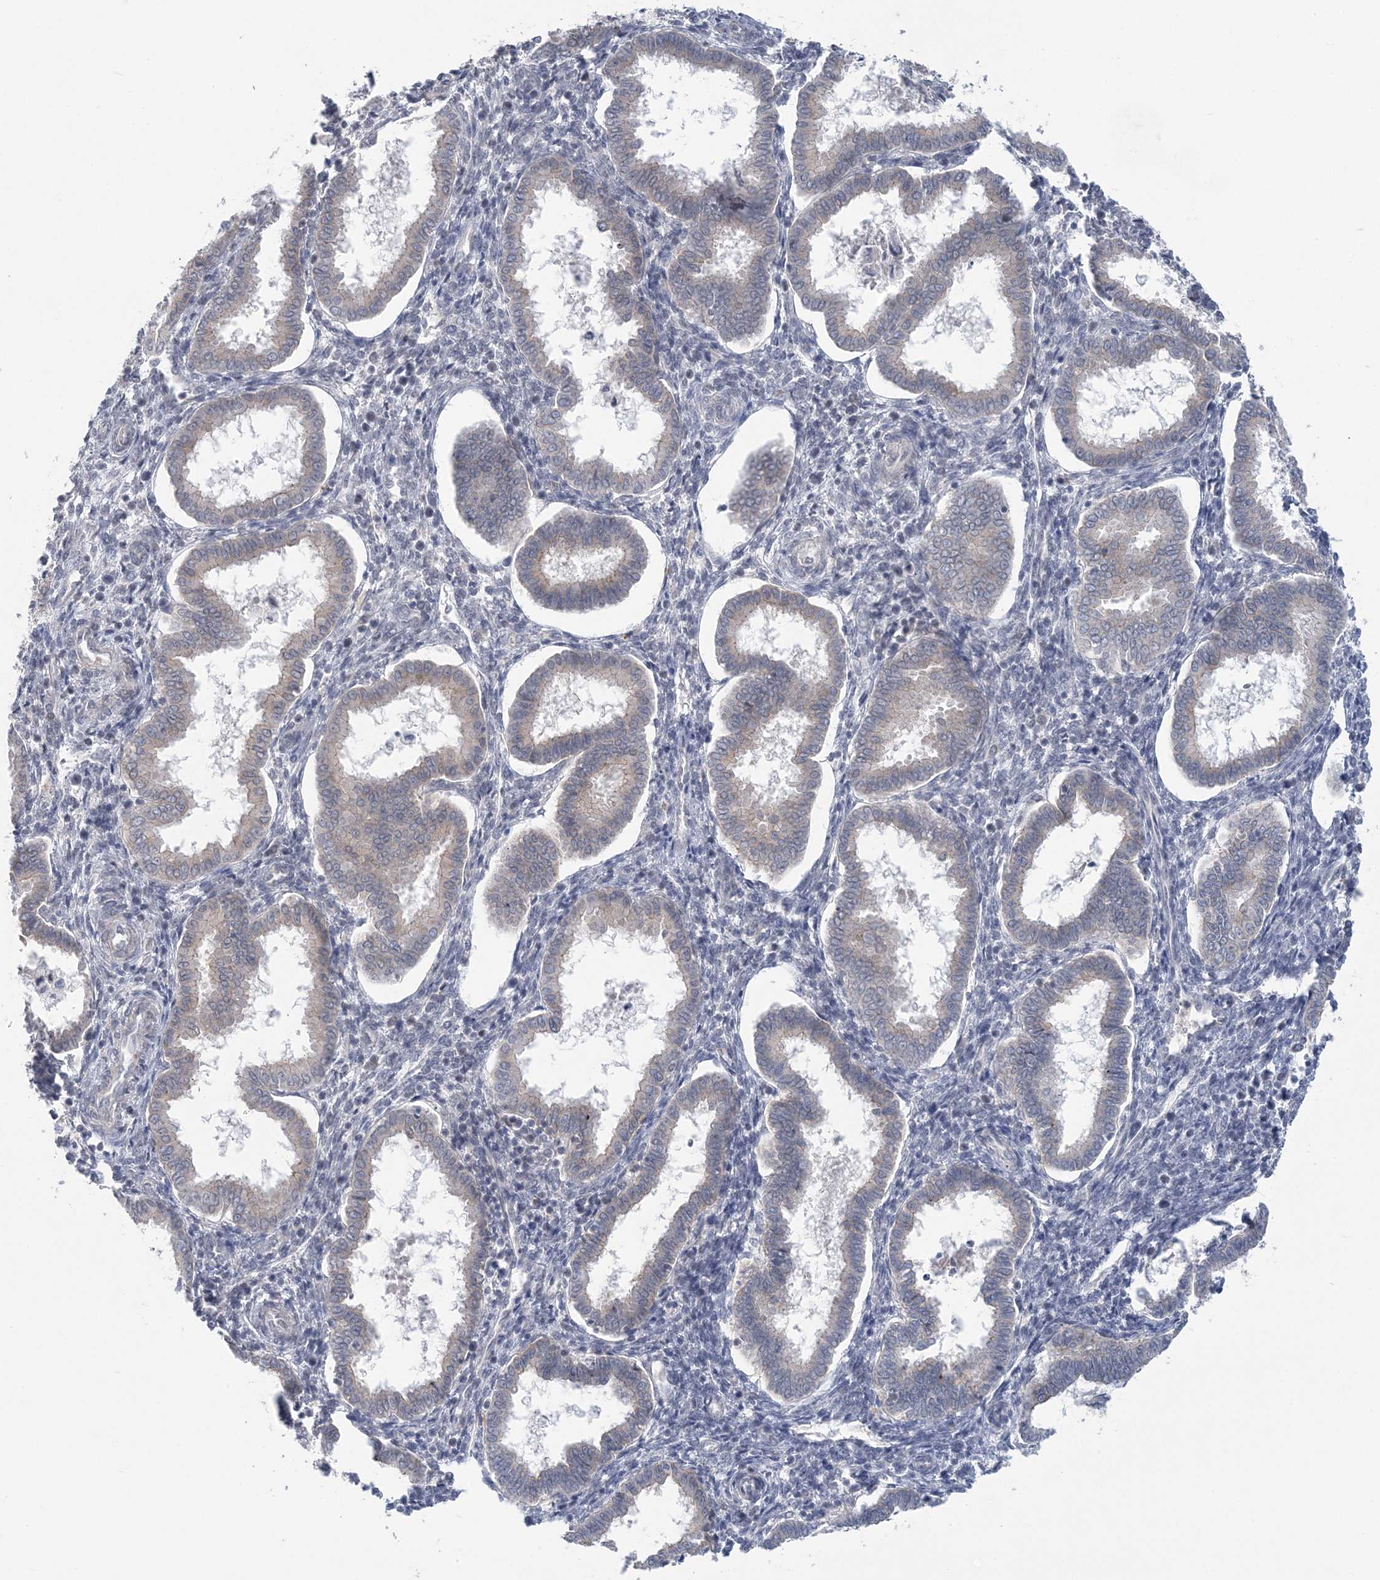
{"staining": {"intensity": "negative", "quantity": "none", "location": "none"}, "tissue": "endometrium", "cell_type": "Cells in endometrial stroma", "image_type": "normal", "snomed": [{"axis": "morphology", "description": "Normal tissue, NOS"}, {"axis": "topography", "description": "Endometrium"}], "caption": "Immunohistochemistry (IHC) of benign human endometrium reveals no positivity in cells in endometrial stroma.", "gene": "ZBTB7A", "patient": {"sex": "female", "age": 24}}